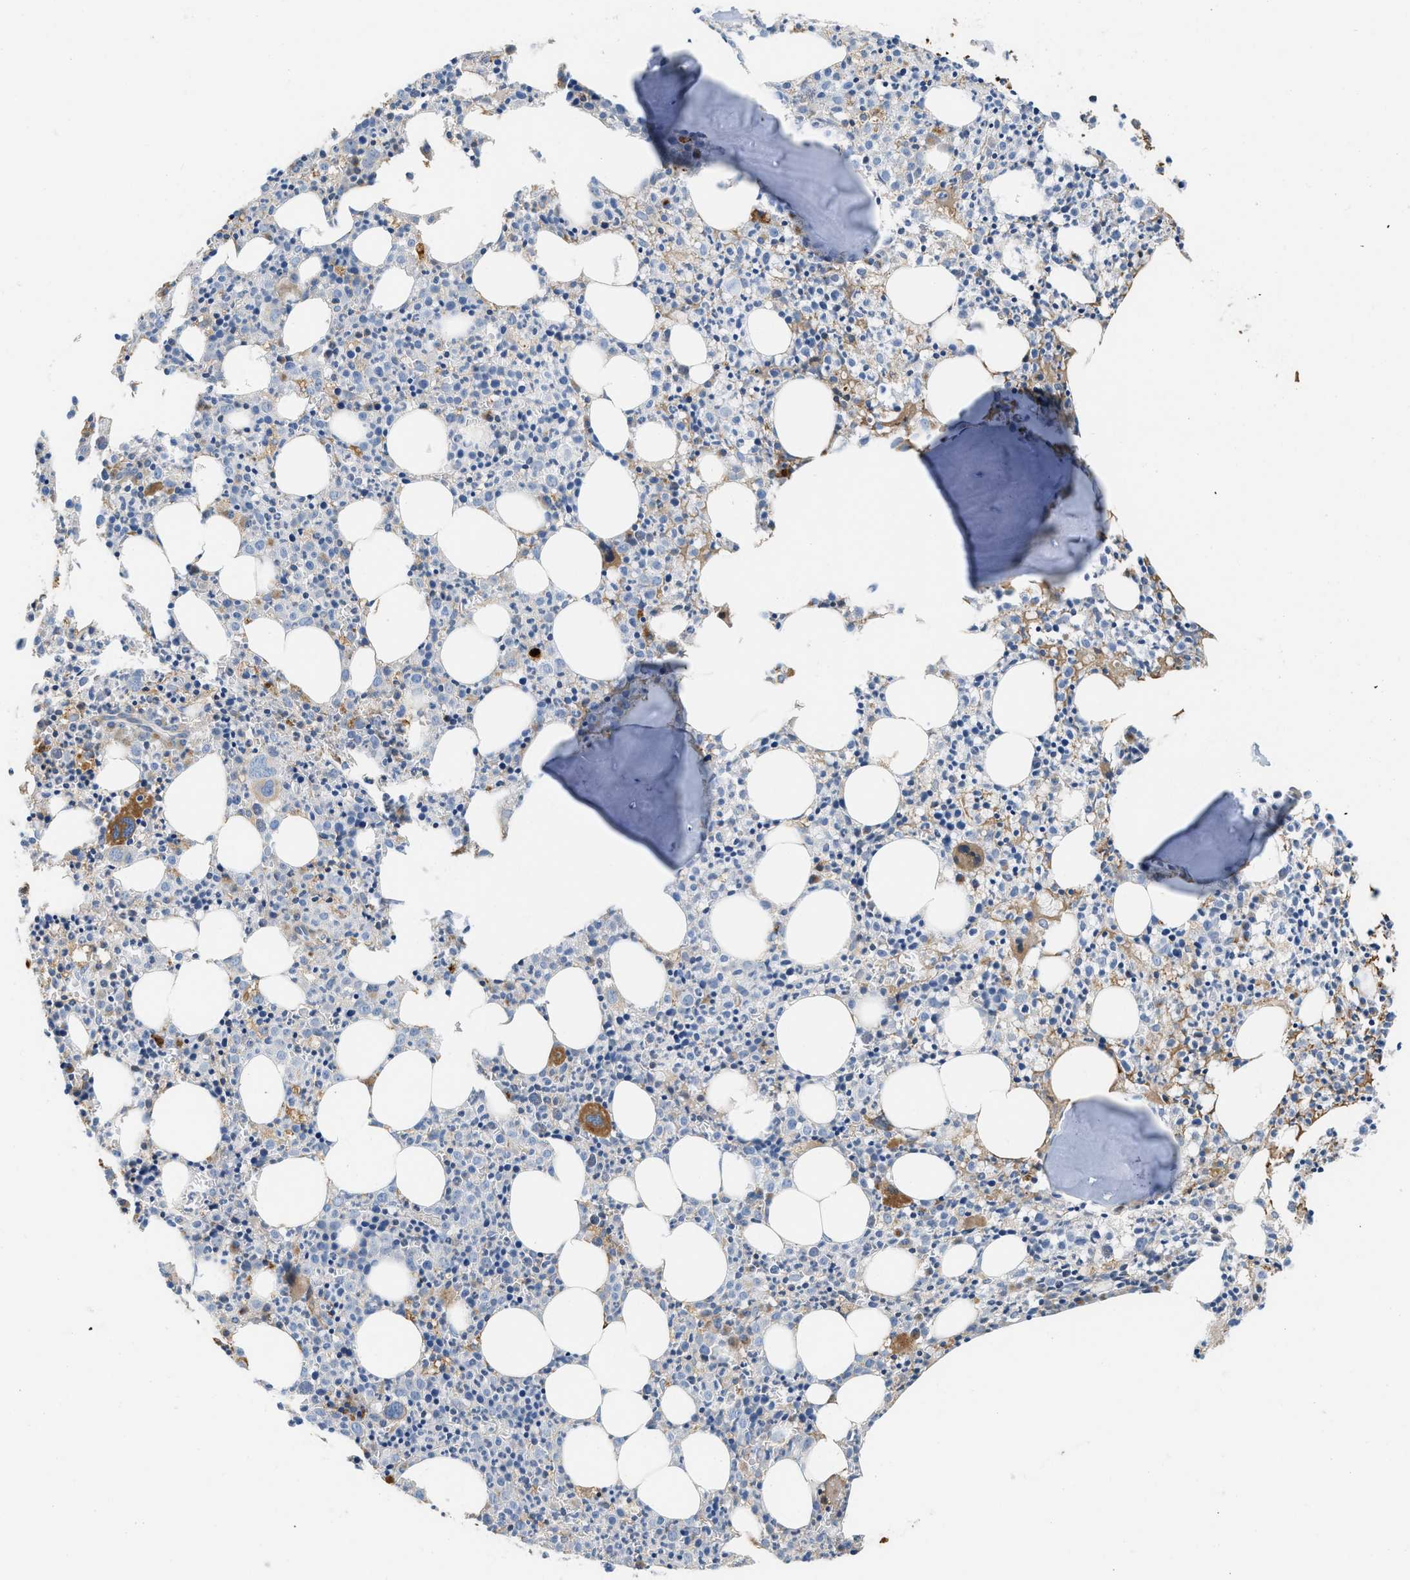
{"staining": {"intensity": "moderate", "quantity": "<25%", "location": "cytoplasmic/membranous"}, "tissue": "bone marrow", "cell_type": "Hematopoietic cells", "image_type": "normal", "snomed": [{"axis": "morphology", "description": "Normal tissue, NOS"}, {"axis": "morphology", "description": "Inflammation, NOS"}, {"axis": "topography", "description": "Bone marrow"}], "caption": "High-magnification brightfield microscopy of benign bone marrow stained with DAB (brown) and counterstained with hematoxylin (blue). hematopoietic cells exhibit moderate cytoplasmic/membranous staining is seen in about<25% of cells.", "gene": "DIPK1A", "patient": {"sex": "male", "age": 25}}